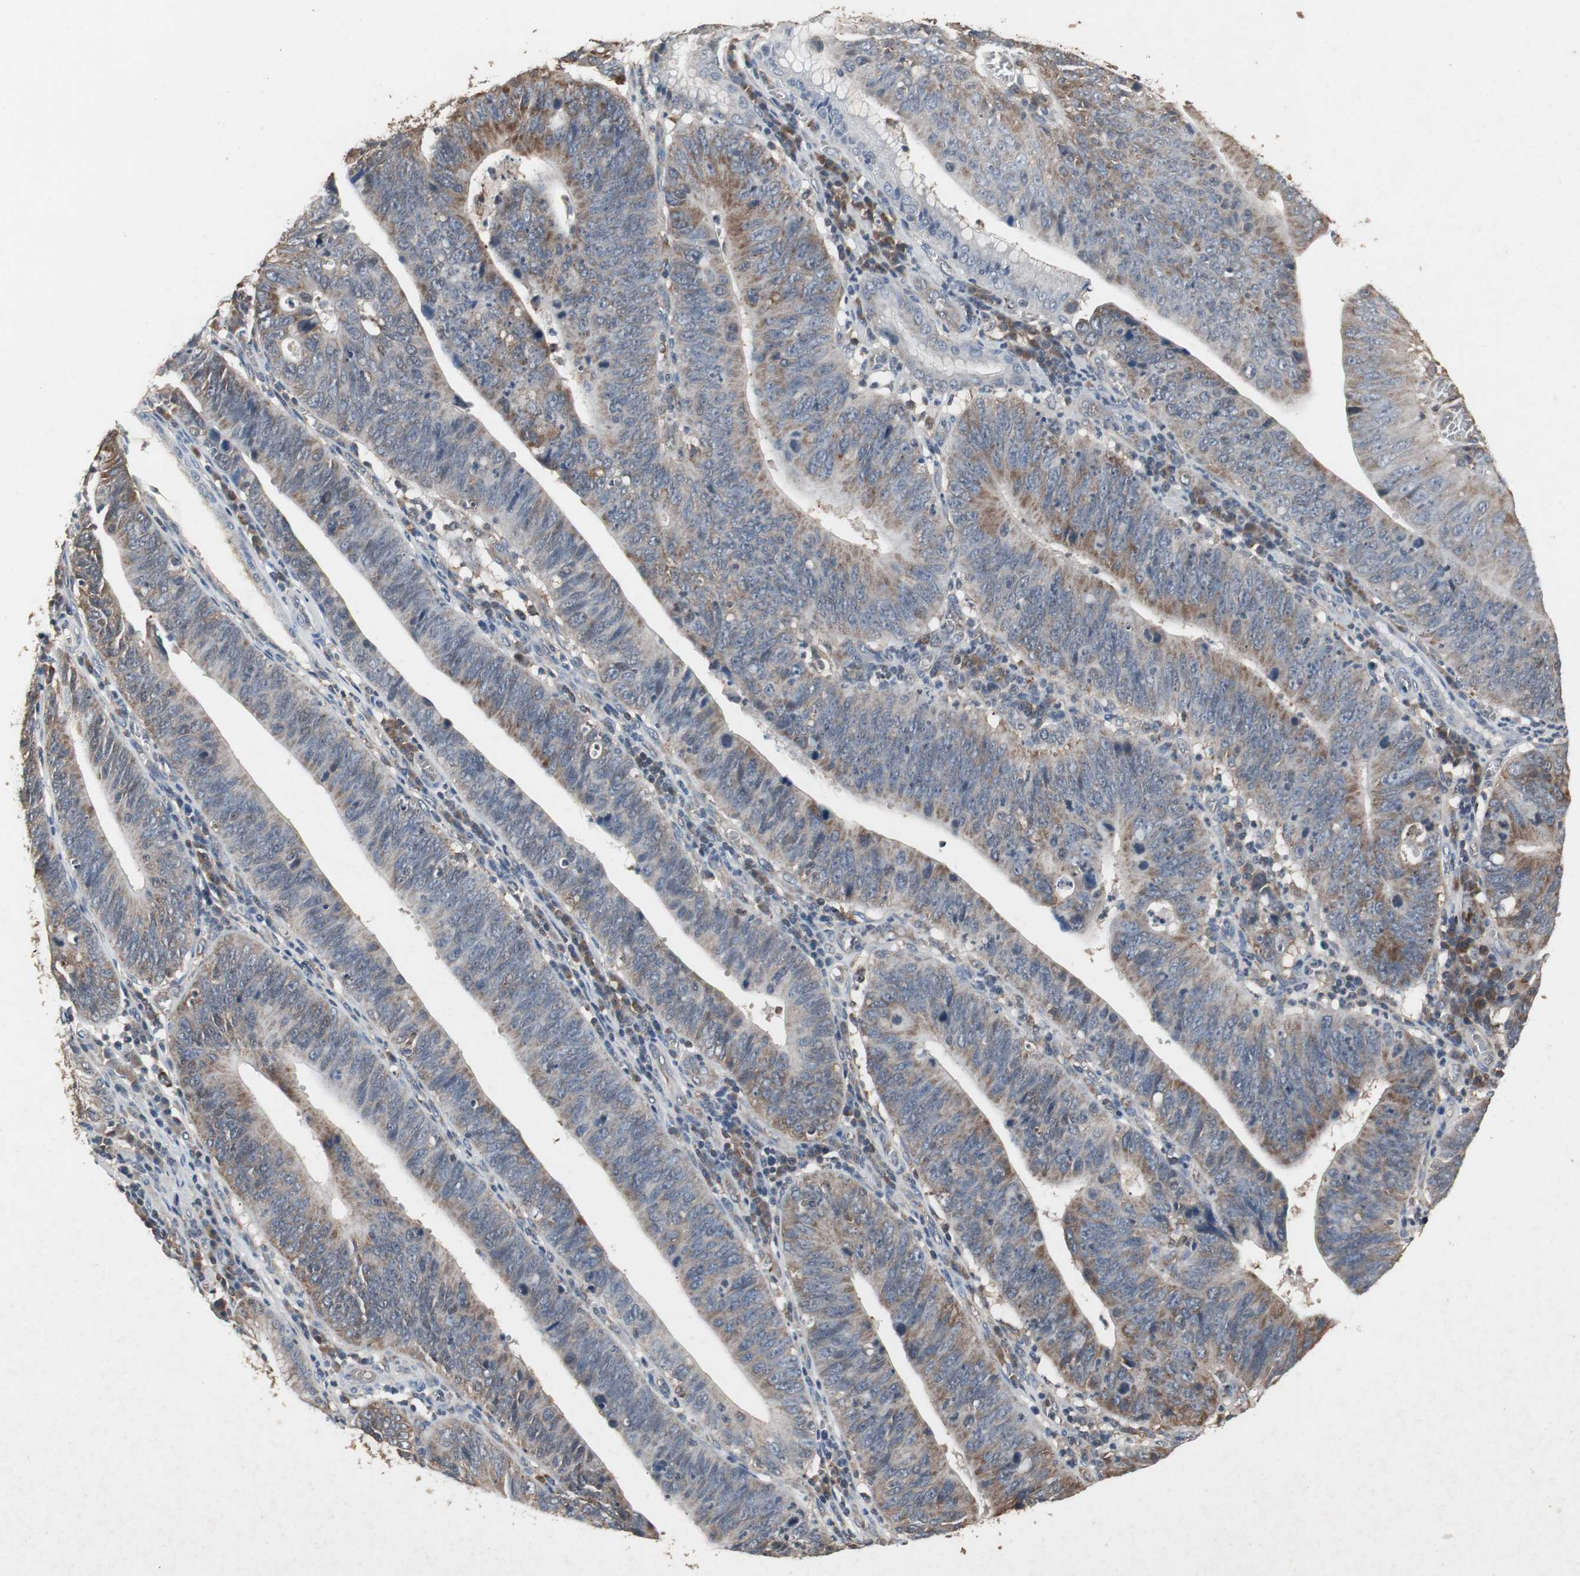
{"staining": {"intensity": "moderate", "quantity": "25%-75%", "location": "cytoplasmic/membranous"}, "tissue": "stomach cancer", "cell_type": "Tumor cells", "image_type": "cancer", "snomed": [{"axis": "morphology", "description": "Adenocarcinoma, NOS"}, {"axis": "topography", "description": "Stomach"}], "caption": "Immunohistochemical staining of adenocarcinoma (stomach) shows medium levels of moderate cytoplasmic/membranous positivity in about 25%-75% of tumor cells.", "gene": "ZSCAN22", "patient": {"sex": "male", "age": 59}}